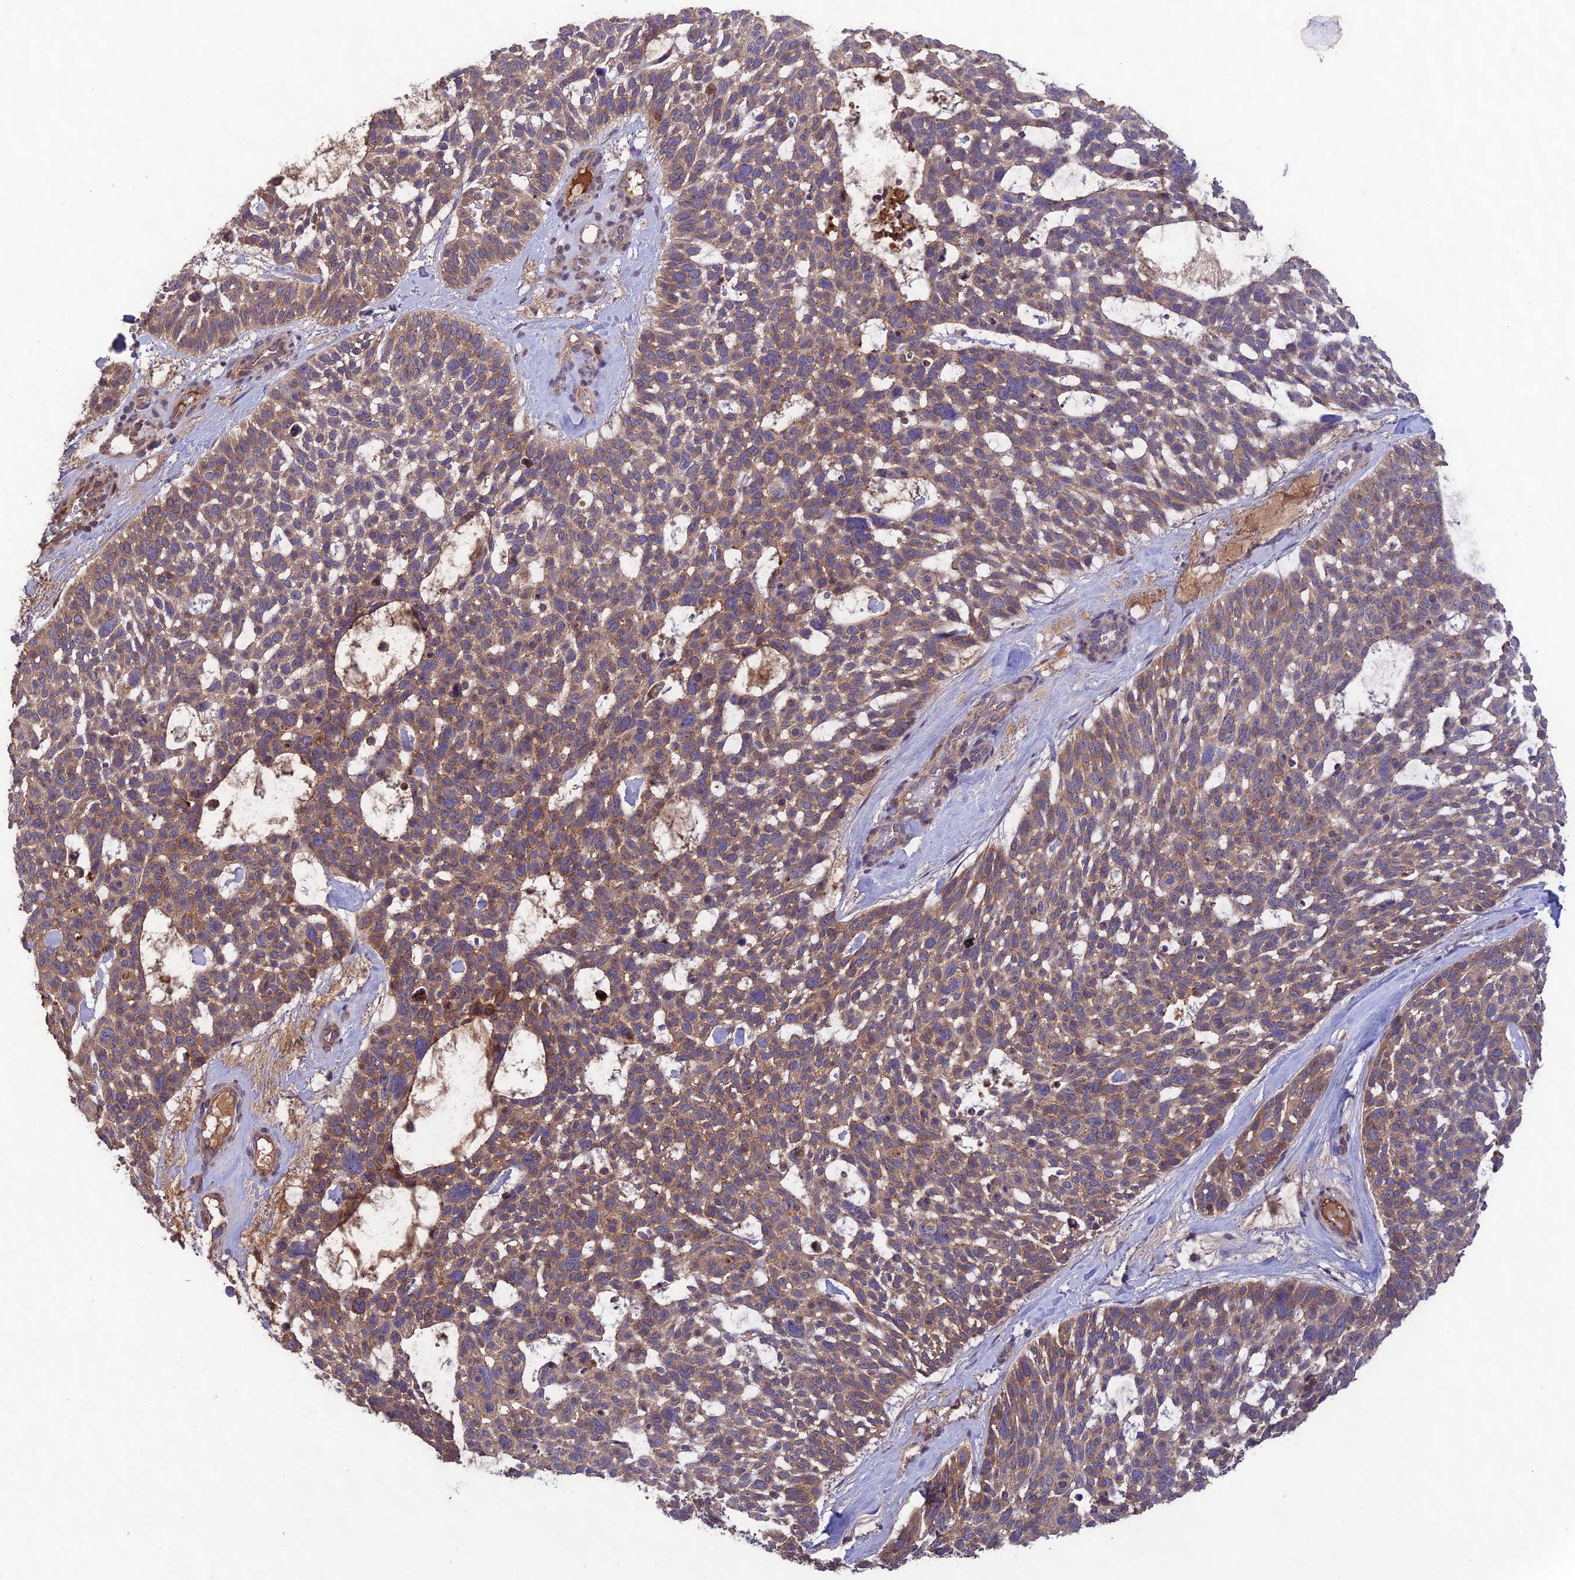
{"staining": {"intensity": "moderate", "quantity": ">75%", "location": "cytoplasmic/membranous"}, "tissue": "skin cancer", "cell_type": "Tumor cells", "image_type": "cancer", "snomed": [{"axis": "morphology", "description": "Basal cell carcinoma"}, {"axis": "topography", "description": "Skin"}], "caption": "Immunohistochemistry (IHC) image of human basal cell carcinoma (skin) stained for a protein (brown), which demonstrates medium levels of moderate cytoplasmic/membranous positivity in approximately >75% of tumor cells.", "gene": "MRNIP", "patient": {"sex": "male", "age": 88}}